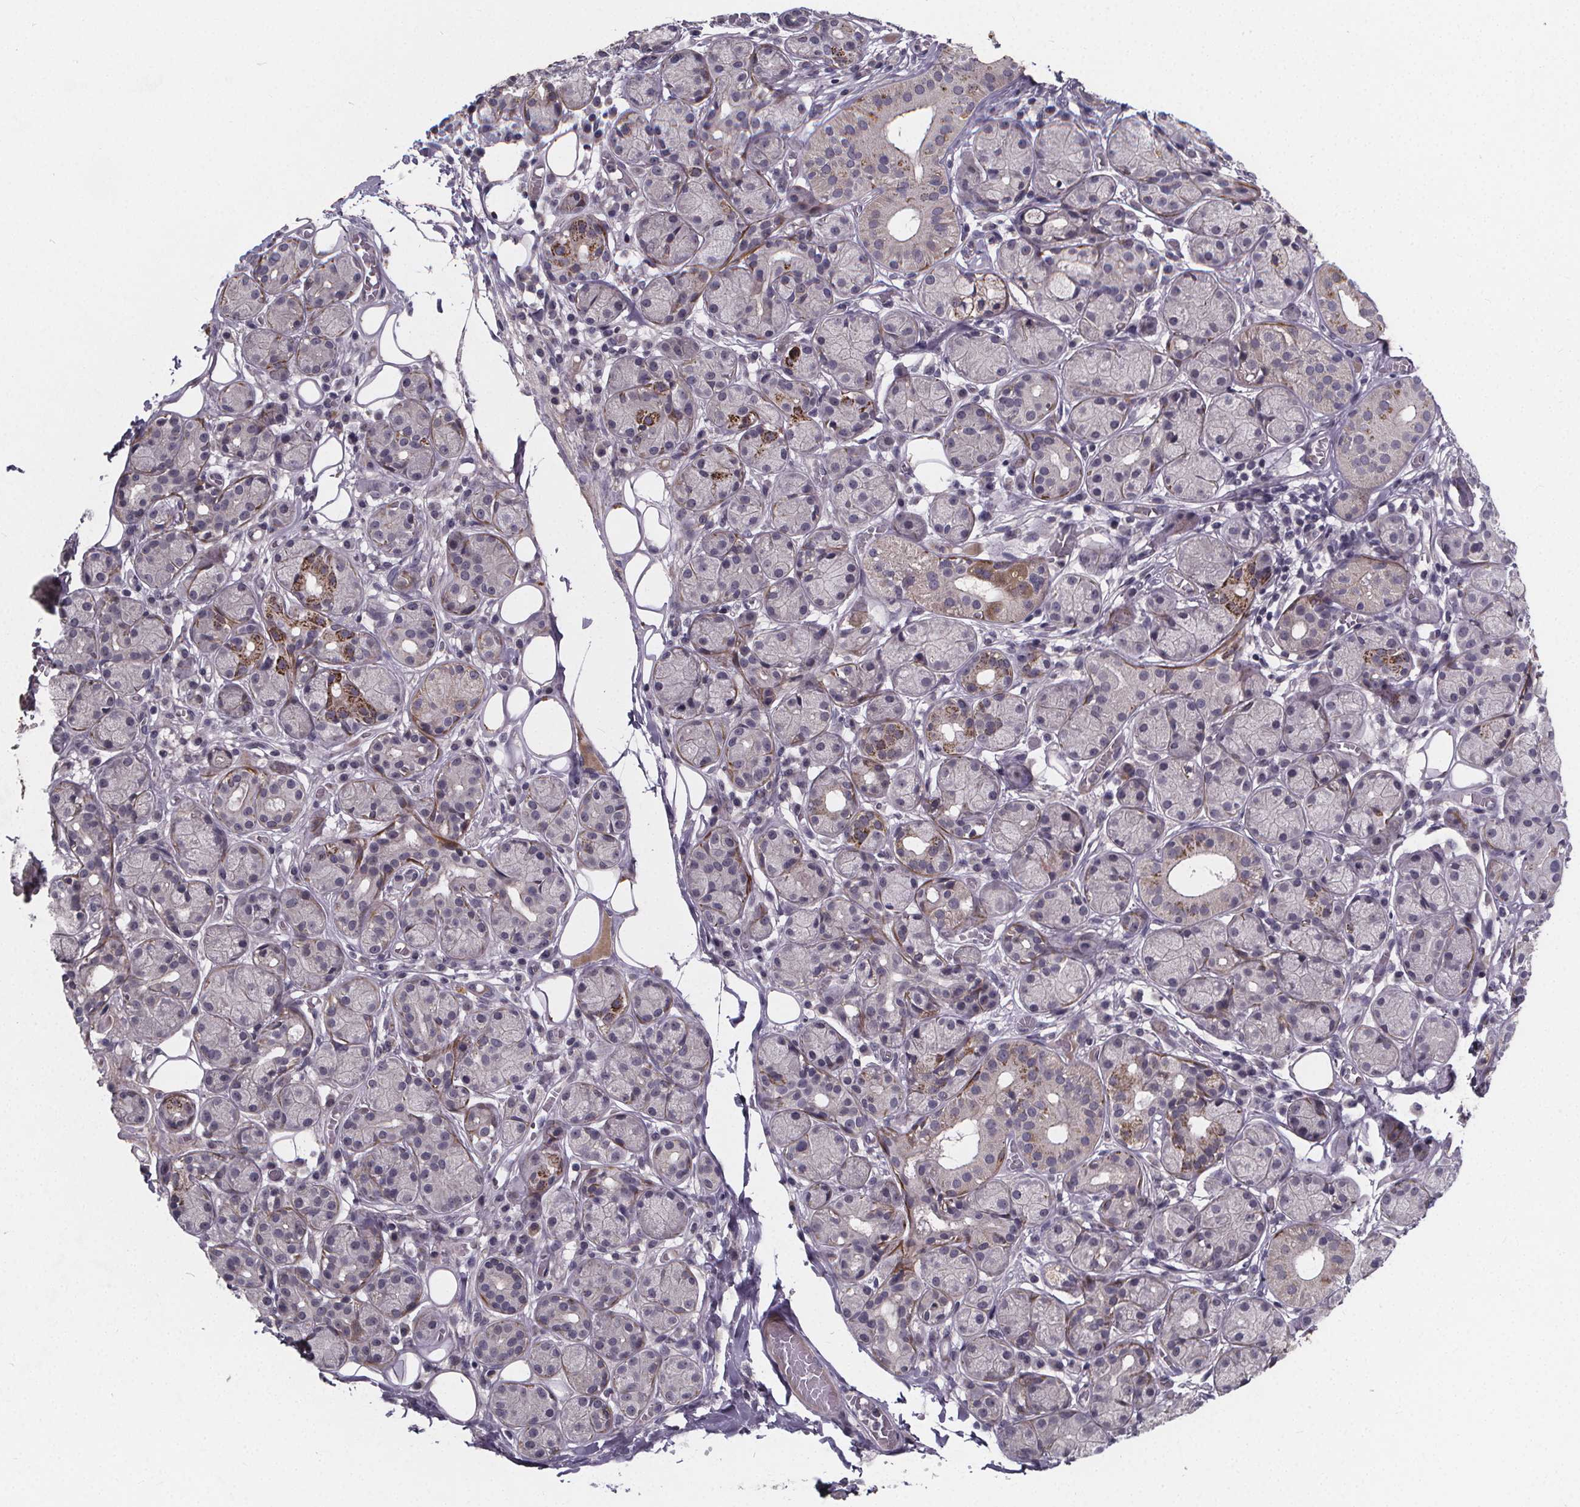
{"staining": {"intensity": "moderate", "quantity": "<25%", "location": "cytoplasmic/membranous"}, "tissue": "salivary gland", "cell_type": "Glandular cells", "image_type": "normal", "snomed": [{"axis": "morphology", "description": "Normal tissue, NOS"}, {"axis": "topography", "description": "Salivary gland"}, {"axis": "topography", "description": "Peripheral nerve tissue"}], "caption": "This micrograph exhibits benign salivary gland stained with immunohistochemistry to label a protein in brown. The cytoplasmic/membranous of glandular cells show moderate positivity for the protein. Nuclei are counter-stained blue.", "gene": "FBXW2", "patient": {"sex": "male", "age": 71}}